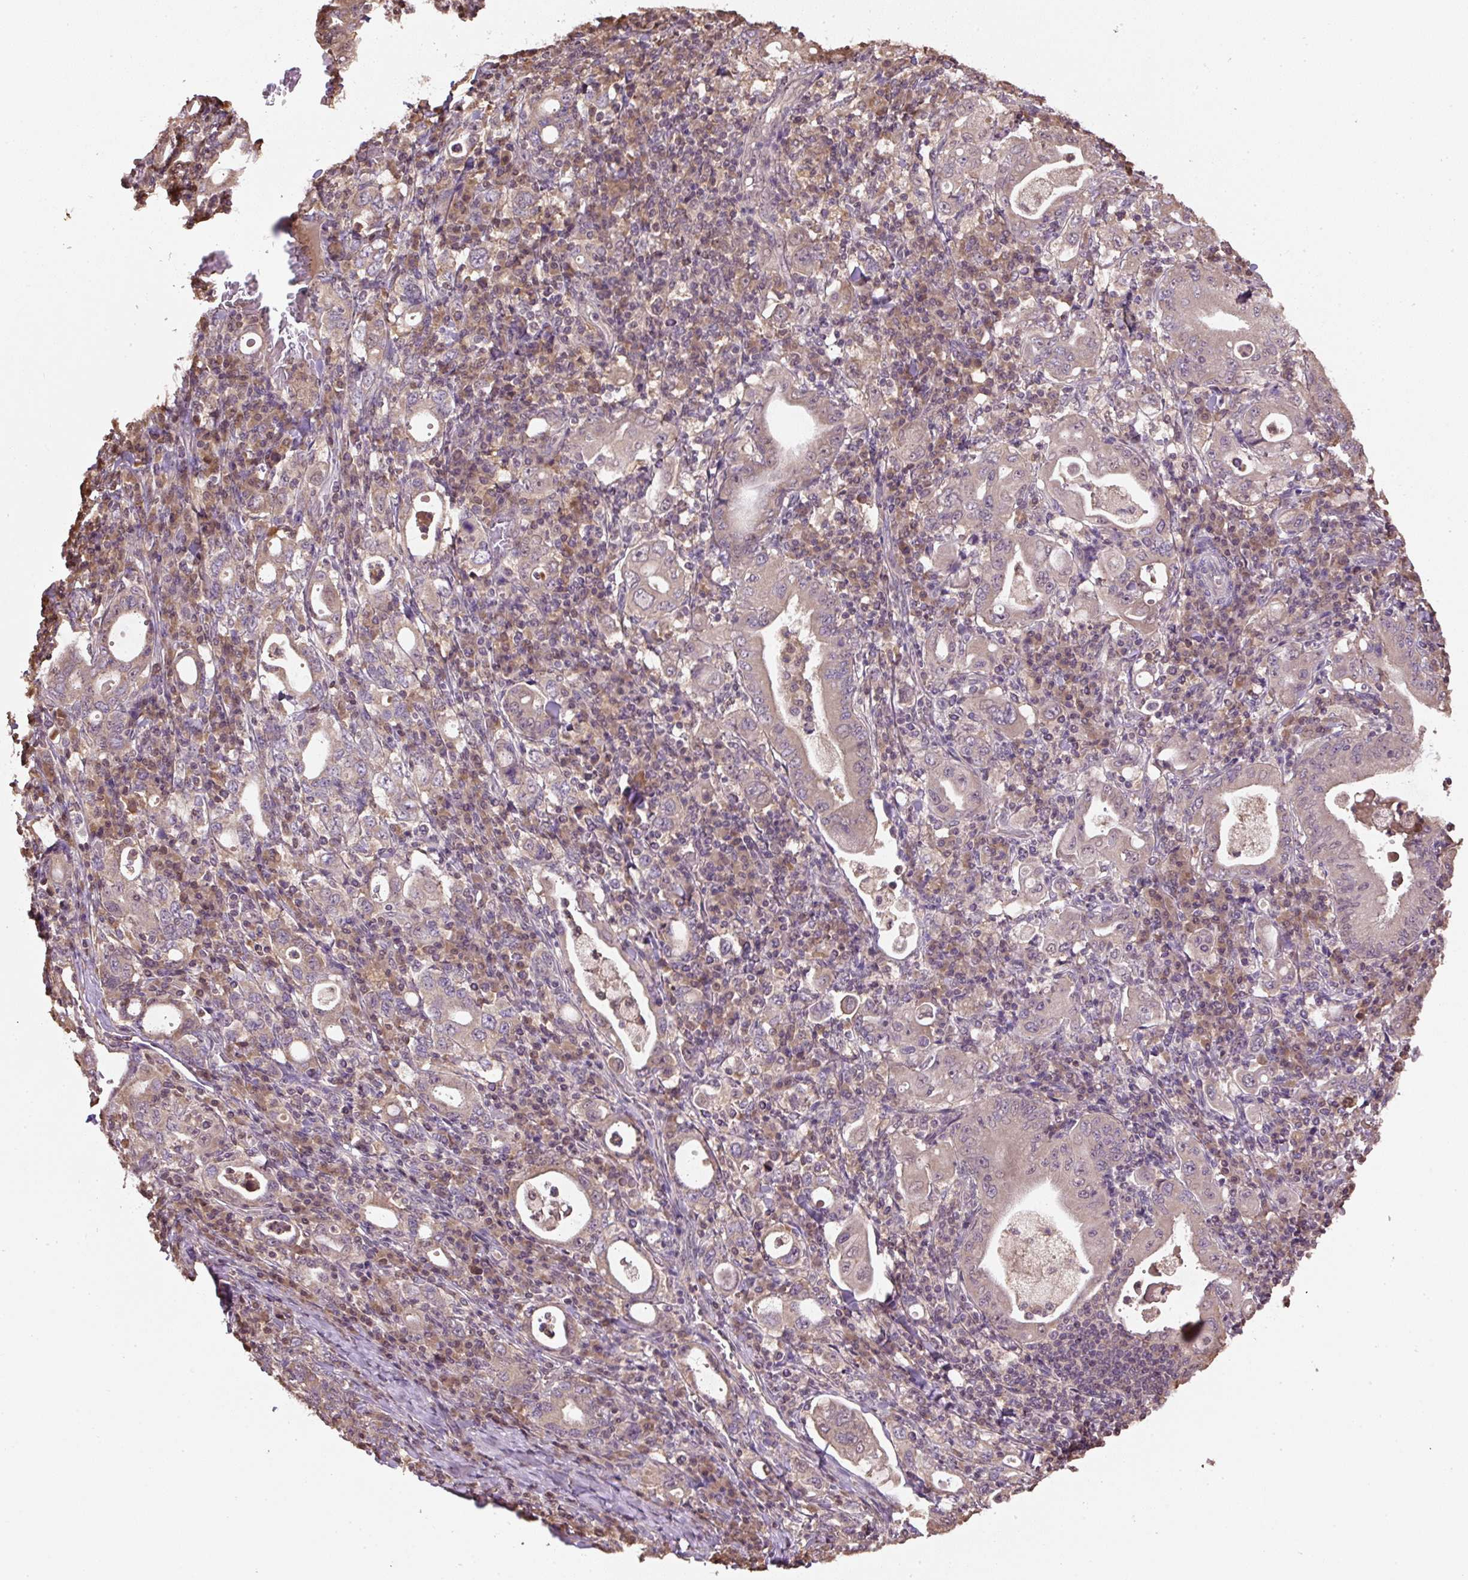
{"staining": {"intensity": "weak", "quantity": ">75%", "location": "cytoplasmic/membranous"}, "tissue": "stomach cancer", "cell_type": "Tumor cells", "image_type": "cancer", "snomed": [{"axis": "morphology", "description": "Normal tissue, NOS"}, {"axis": "morphology", "description": "Adenocarcinoma, NOS"}, {"axis": "topography", "description": "Esophagus"}, {"axis": "topography", "description": "Stomach, upper"}, {"axis": "topography", "description": "Peripheral nerve tissue"}], "caption": "The histopathology image demonstrates a brown stain indicating the presence of a protein in the cytoplasmic/membranous of tumor cells in stomach adenocarcinoma.", "gene": "TMEM170B", "patient": {"sex": "male", "age": 62}}